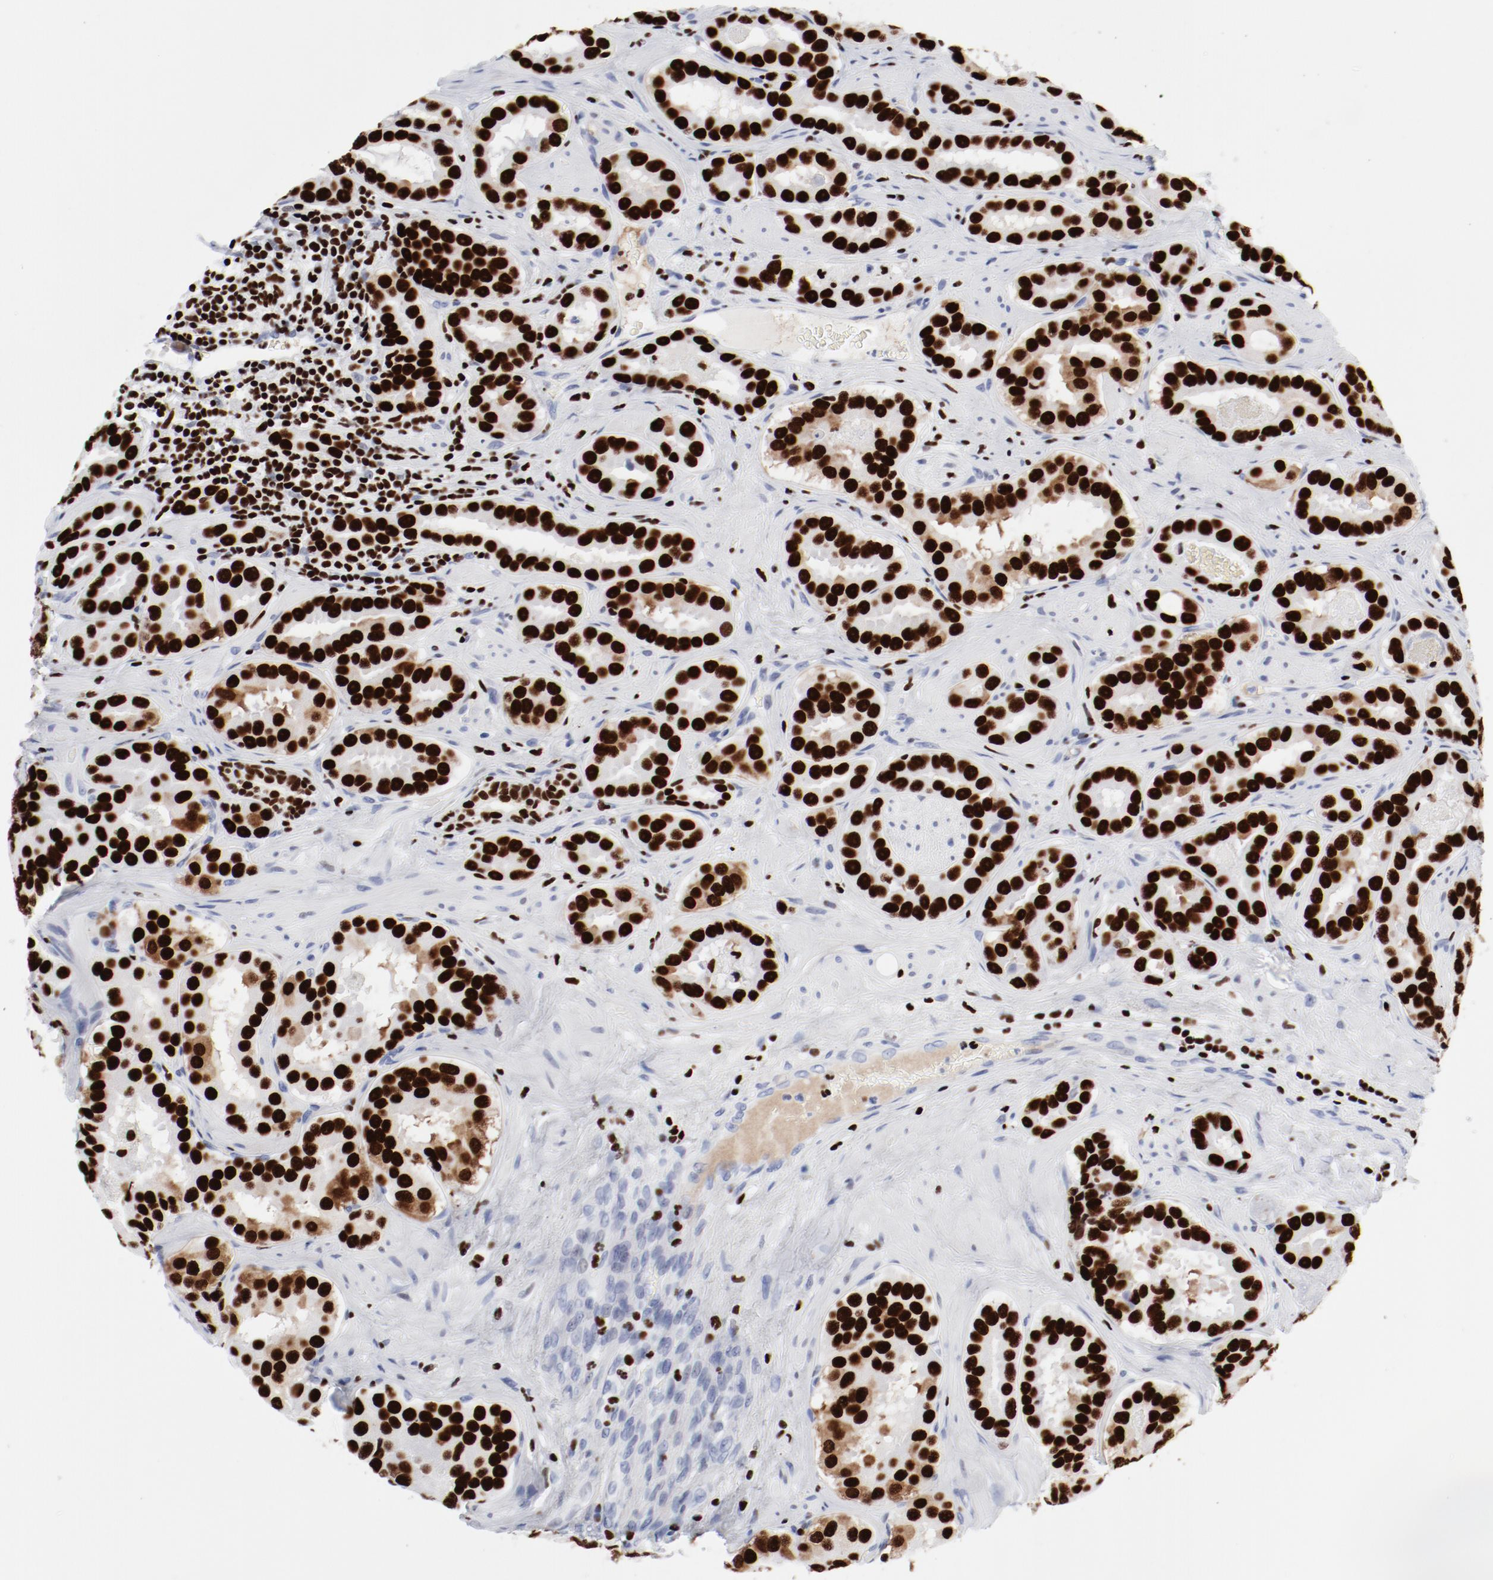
{"staining": {"intensity": "strong", "quantity": ">75%", "location": "cytoplasmic/membranous,nuclear"}, "tissue": "prostate cancer", "cell_type": "Tumor cells", "image_type": "cancer", "snomed": [{"axis": "morphology", "description": "Adenocarcinoma, Low grade"}, {"axis": "topography", "description": "Prostate"}], "caption": "Prostate low-grade adenocarcinoma stained with DAB (3,3'-diaminobenzidine) immunohistochemistry shows high levels of strong cytoplasmic/membranous and nuclear staining in about >75% of tumor cells.", "gene": "SMARCC2", "patient": {"sex": "male", "age": 59}}